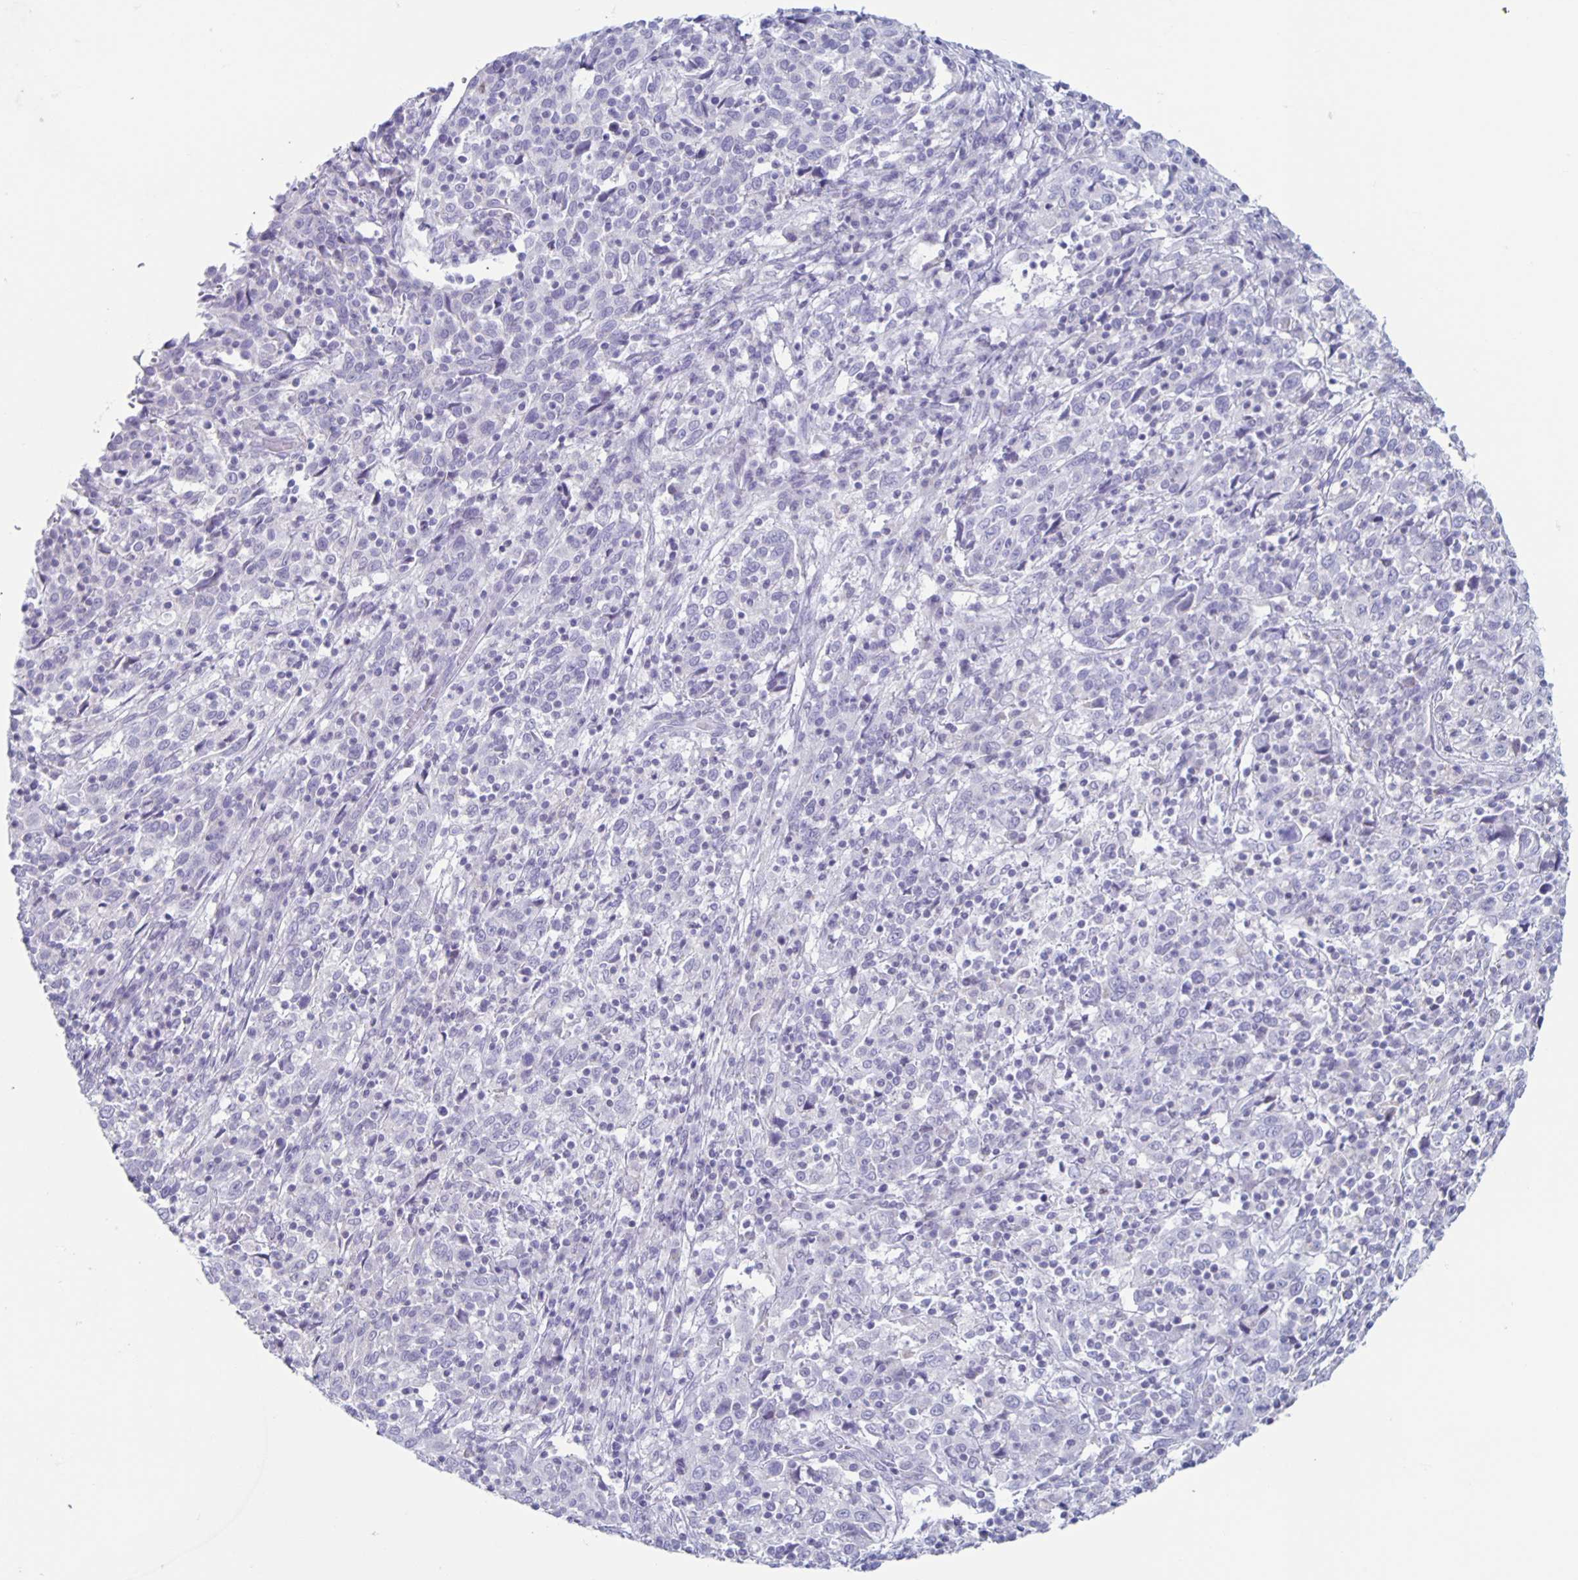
{"staining": {"intensity": "negative", "quantity": "none", "location": "none"}, "tissue": "cervical cancer", "cell_type": "Tumor cells", "image_type": "cancer", "snomed": [{"axis": "morphology", "description": "Squamous cell carcinoma, NOS"}, {"axis": "topography", "description": "Cervix"}], "caption": "The image displays no staining of tumor cells in cervical cancer (squamous cell carcinoma). (DAB (3,3'-diaminobenzidine) IHC, high magnification).", "gene": "CT45A5", "patient": {"sex": "female", "age": 46}}